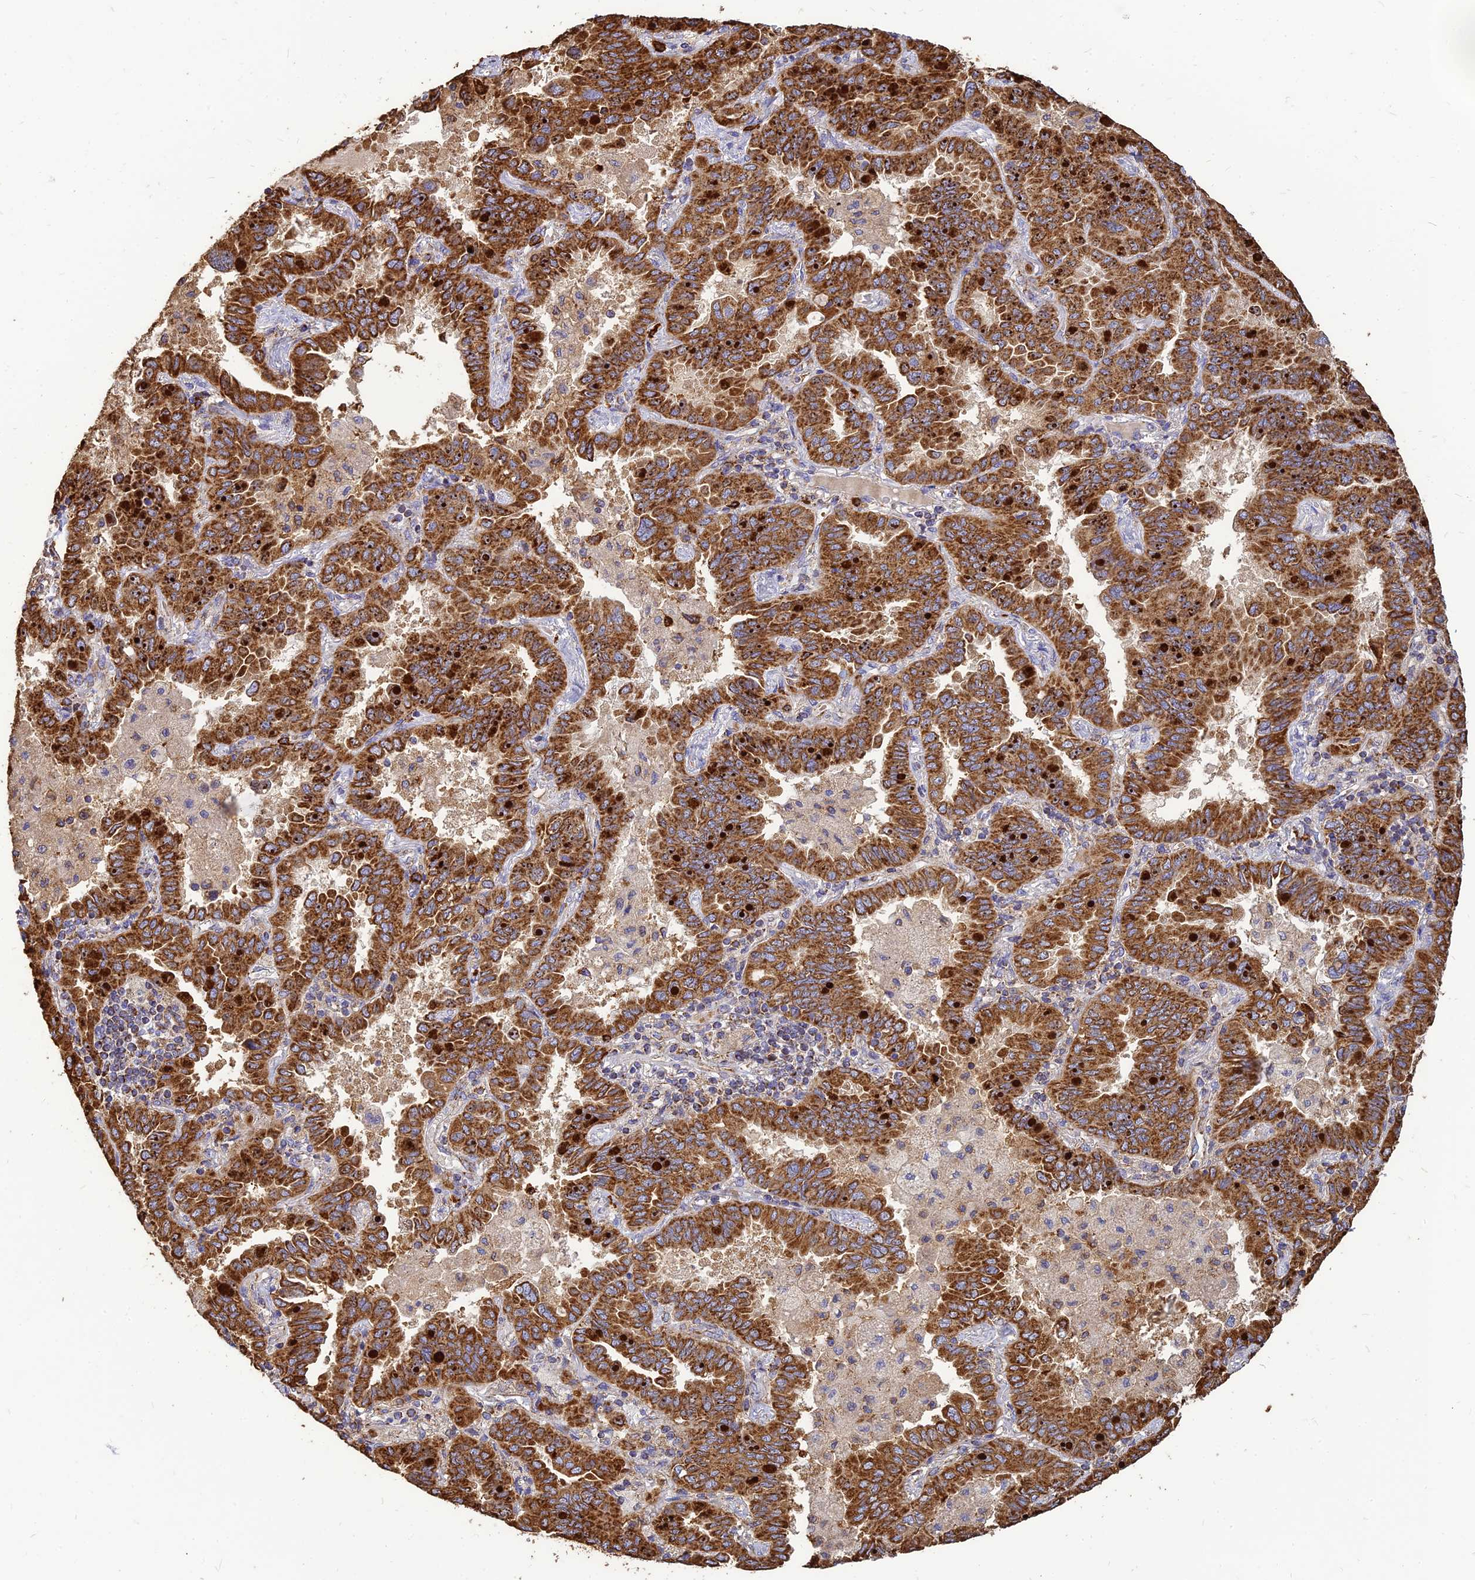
{"staining": {"intensity": "strong", "quantity": ">75%", "location": "cytoplasmic/membranous"}, "tissue": "lung cancer", "cell_type": "Tumor cells", "image_type": "cancer", "snomed": [{"axis": "morphology", "description": "Adenocarcinoma, NOS"}, {"axis": "topography", "description": "Lung"}], "caption": "An image of human adenocarcinoma (lung) stained for a protein displays strong cytoplasmic/membranous brown staining in tumor cells.", "gene": "THUMPD2", "patient": {"sex": "male", "age": 64}}